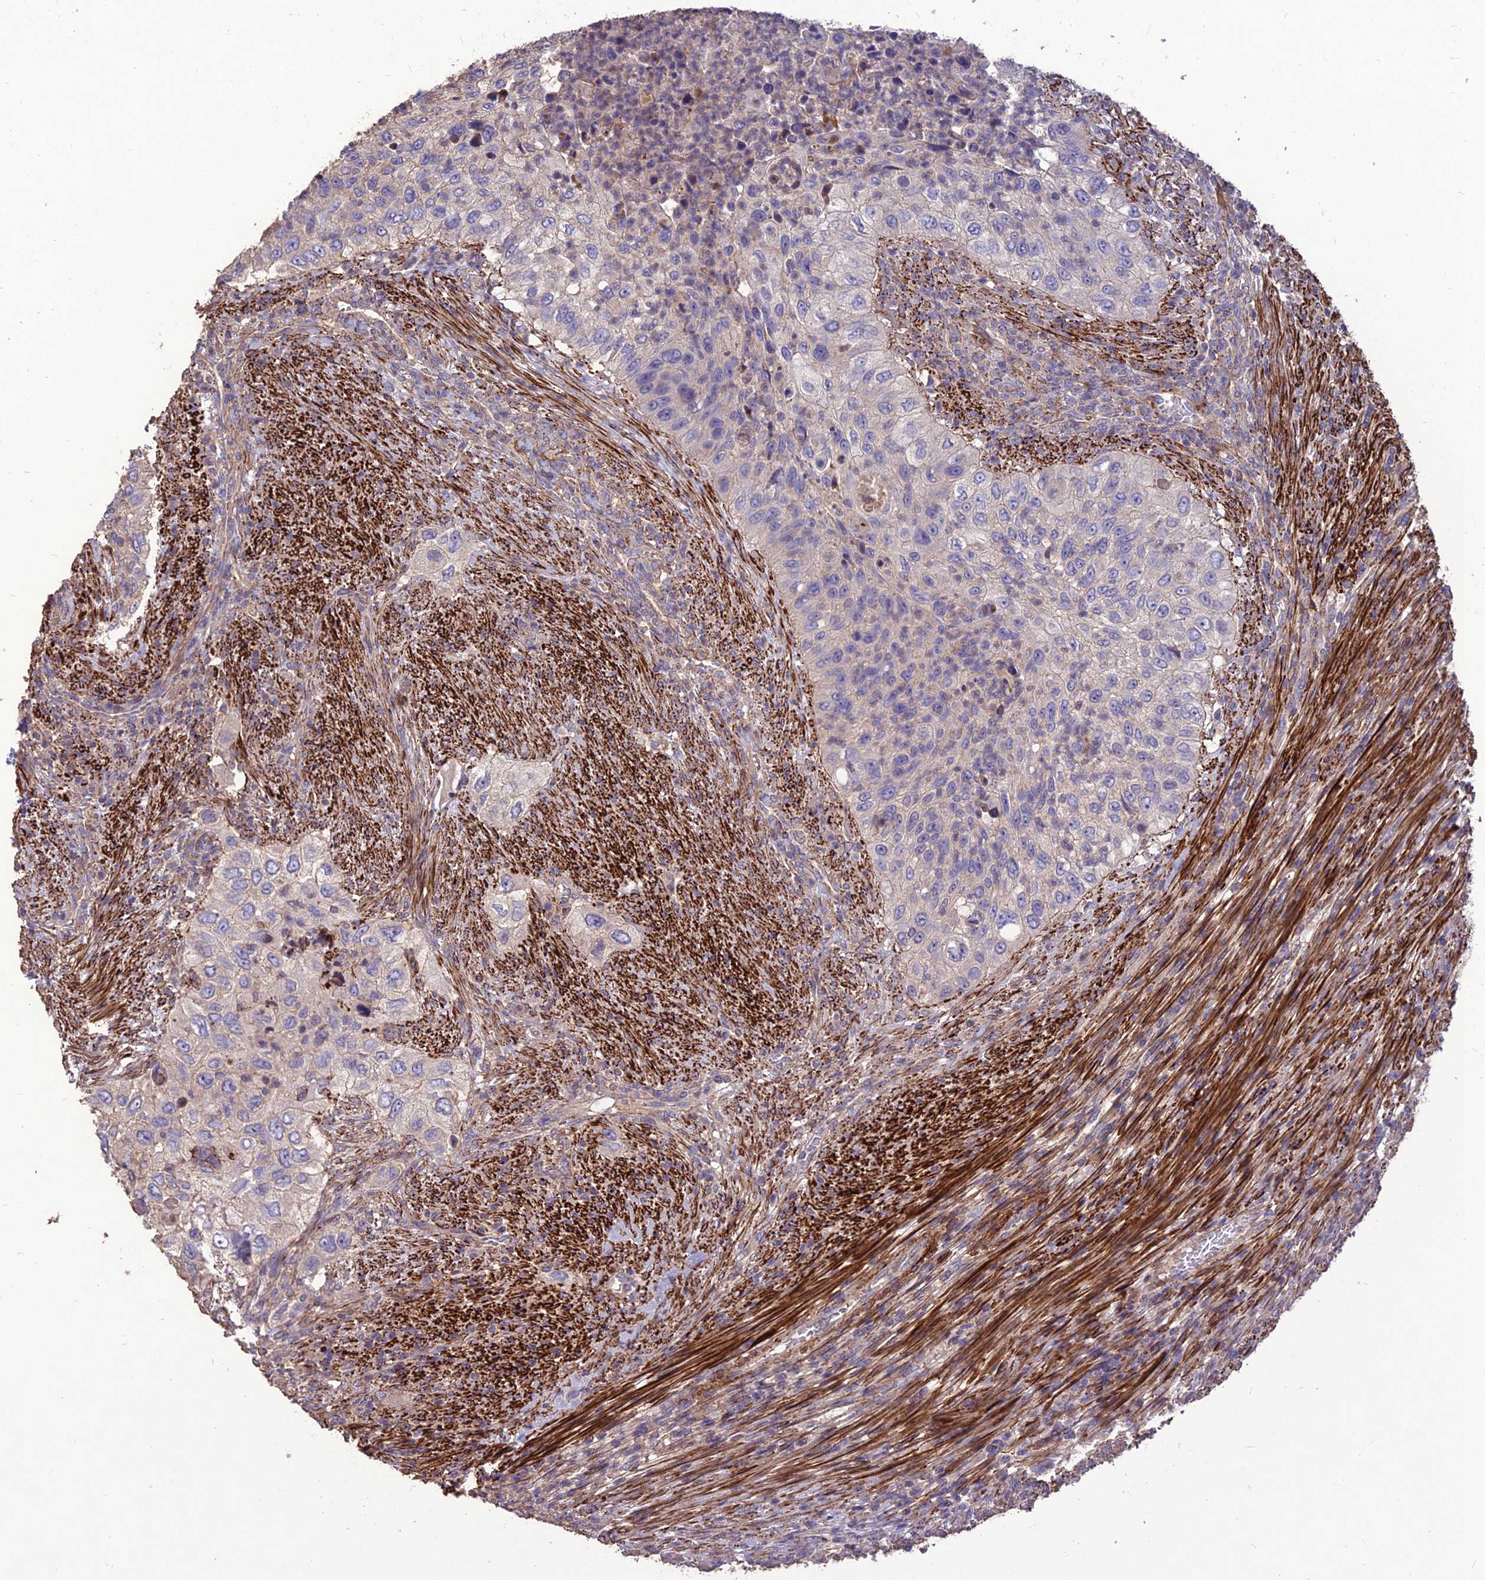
{"staining": {"intensity": "negative", "quantity": "none", "location": "none"}, "tissue": "urothelial cancer", "cell_type": "Tumor cells", "image_type": "cancer", "snomed": [{"axis": "morphology", "description": "Urothelial carcinoma, High grade"}, {"axis": "topography", "description": "Urinary bladder"}], "caption": "This is an IHC micrograph of urothelial cancer. There is no staining in tumor cells.", "gene": "CLUH", "patient": {"sex": "female", "age": 60}}